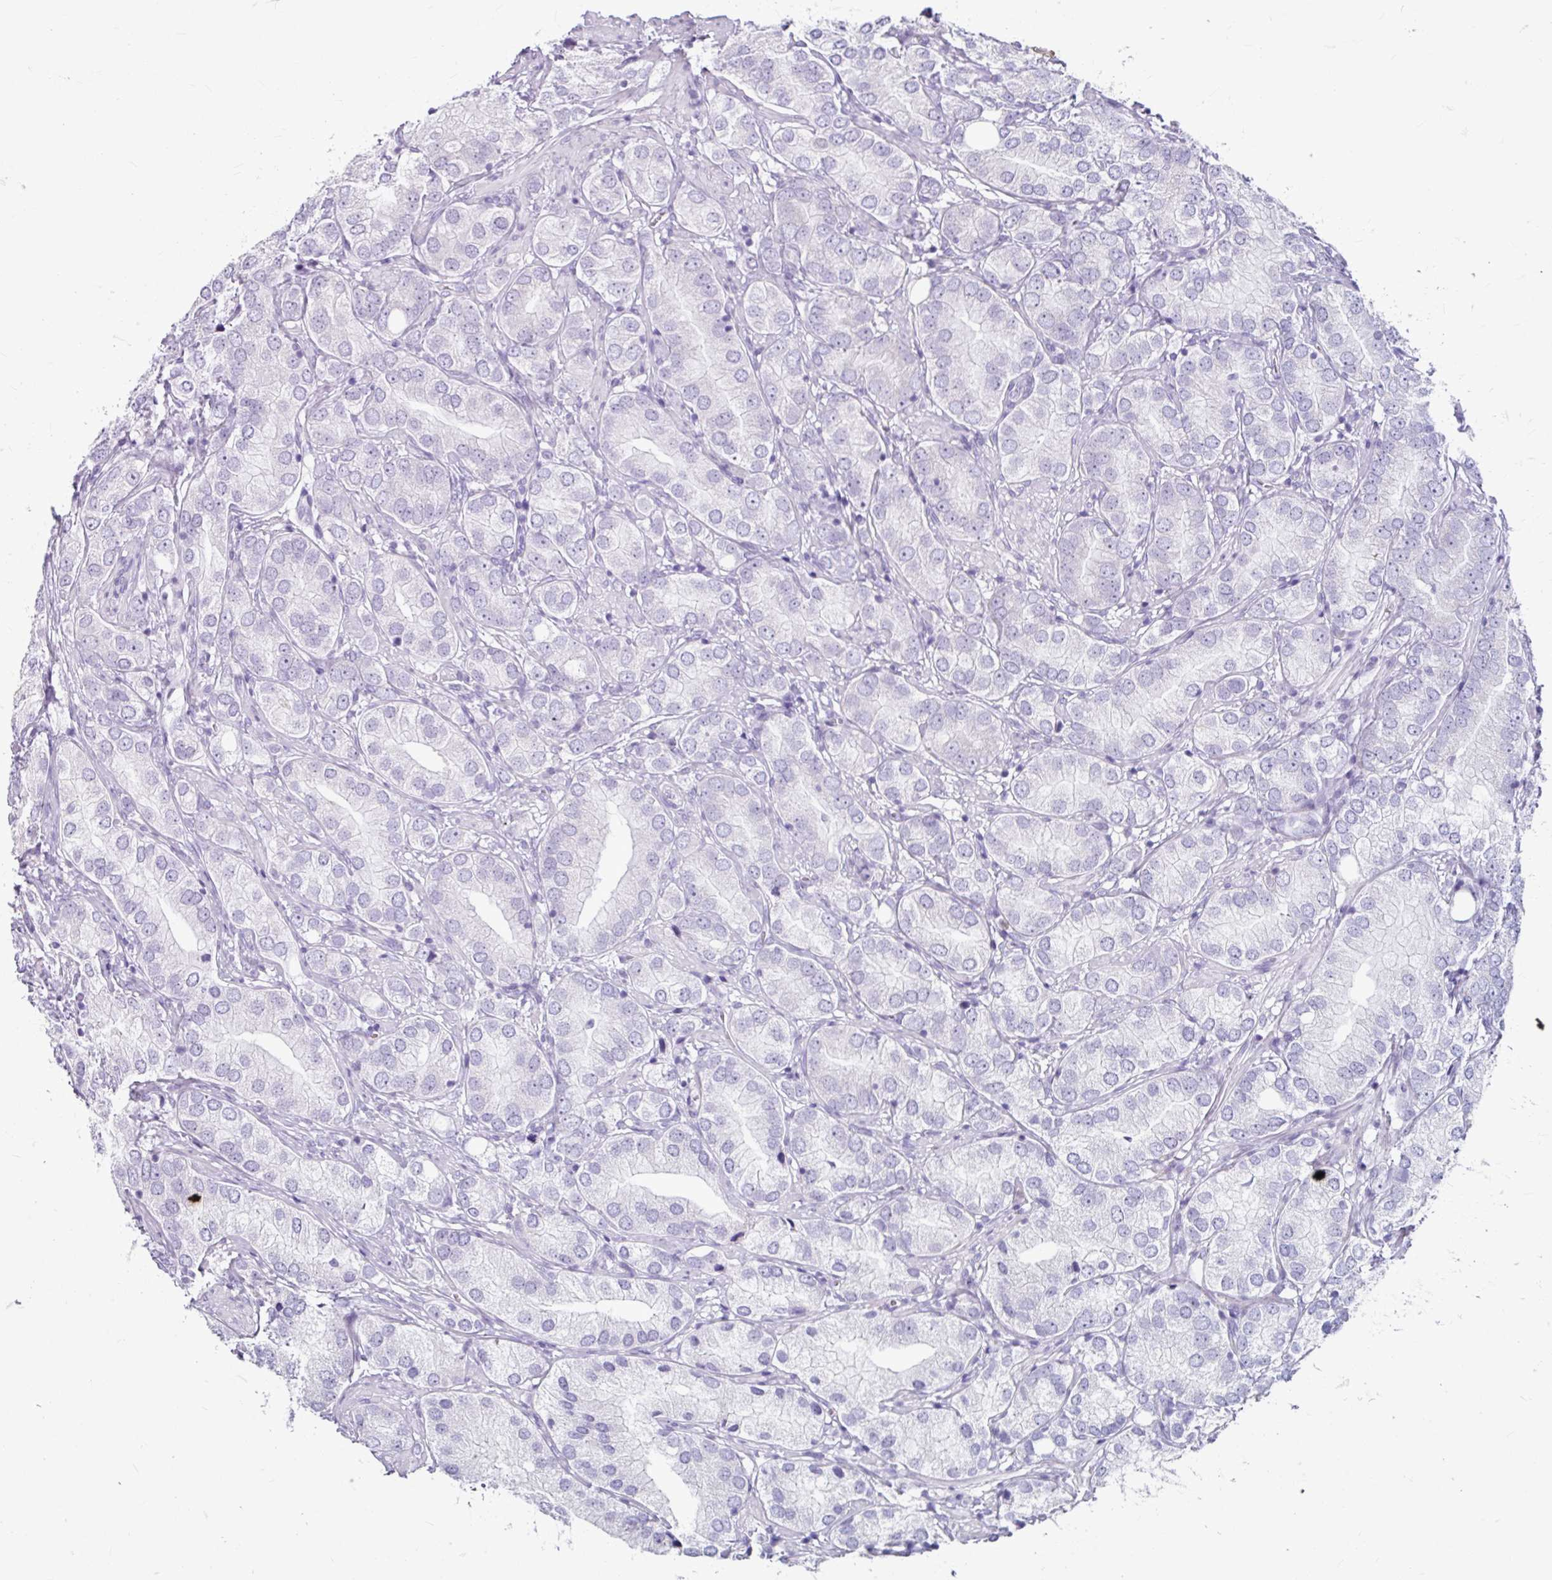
{"staining": {"intensity": "negative", "quantity": "none", "location": "none"}, "tissue": "prostate cancer", "cell_type": "Tumor cells", "image_type": "cancer", "snomed": [{"axis": "morphology", "description": "Adenocarcinoma, High grade"}, {"axis": "topography", "description": "Prostate"}], "caption": "DAB immunohistochemical staining of human prostate adenocarcinoma (high-grade) reveals no significant staining in tumor cells.", "gene": "ANKRD1", "patient": {"sex": "male", "age": 82}}